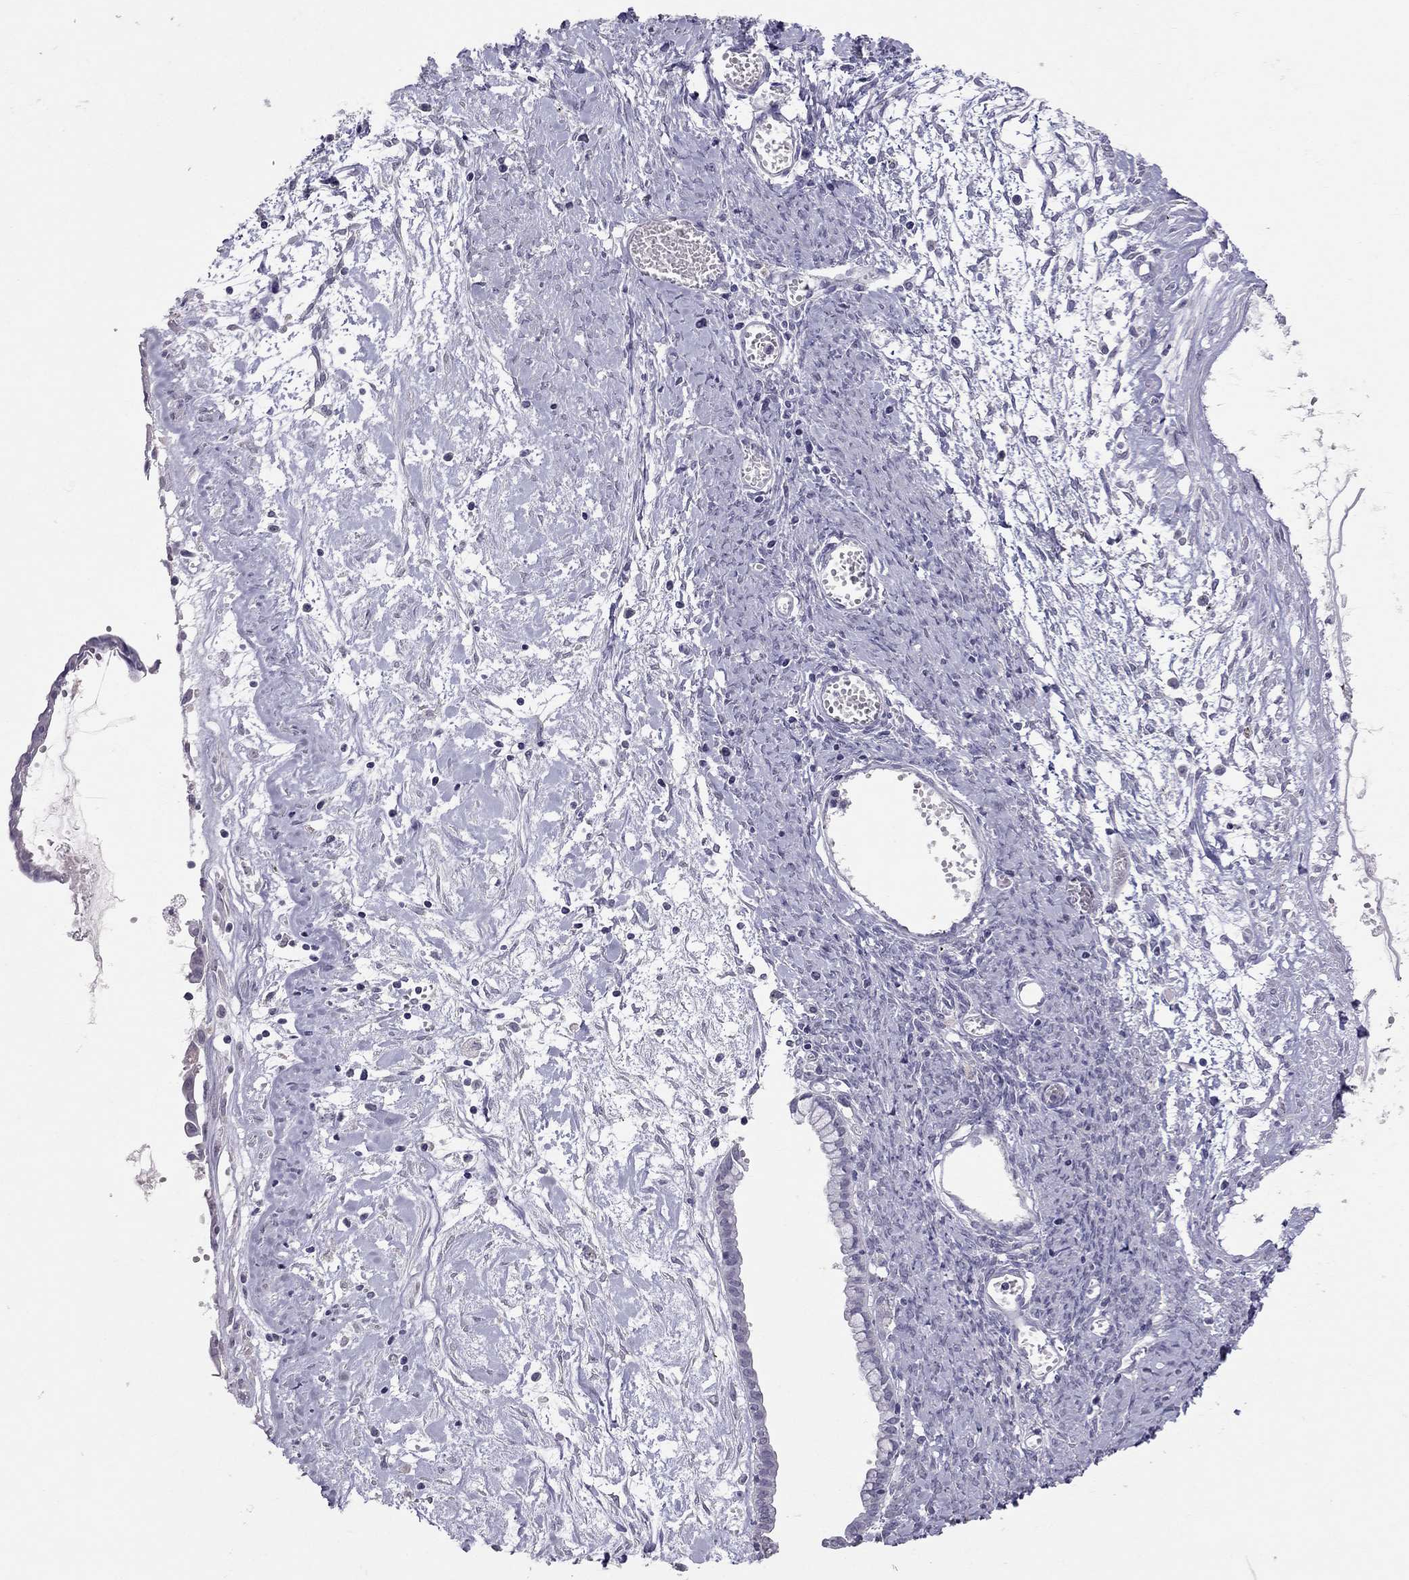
{"staining": {"intensity": "negative", "quantity": "none", "location": "none"}, "tissue": "ovarian cancer", "cell_type": "Tumor cells", "image_type": "cancer", "snomed": [{"axis": "morphology", "description": "Cystadenocarcinoma, mucinous, NOS"}, {"axis": "topography", "description": "Ovary"}], "caption": "Tumor cells are negative for brown protein staining in ovarian mucinous cystadenocarcinoma.", "gene": "PSMB11", "patient": {"sex": "female", "age": 67}}